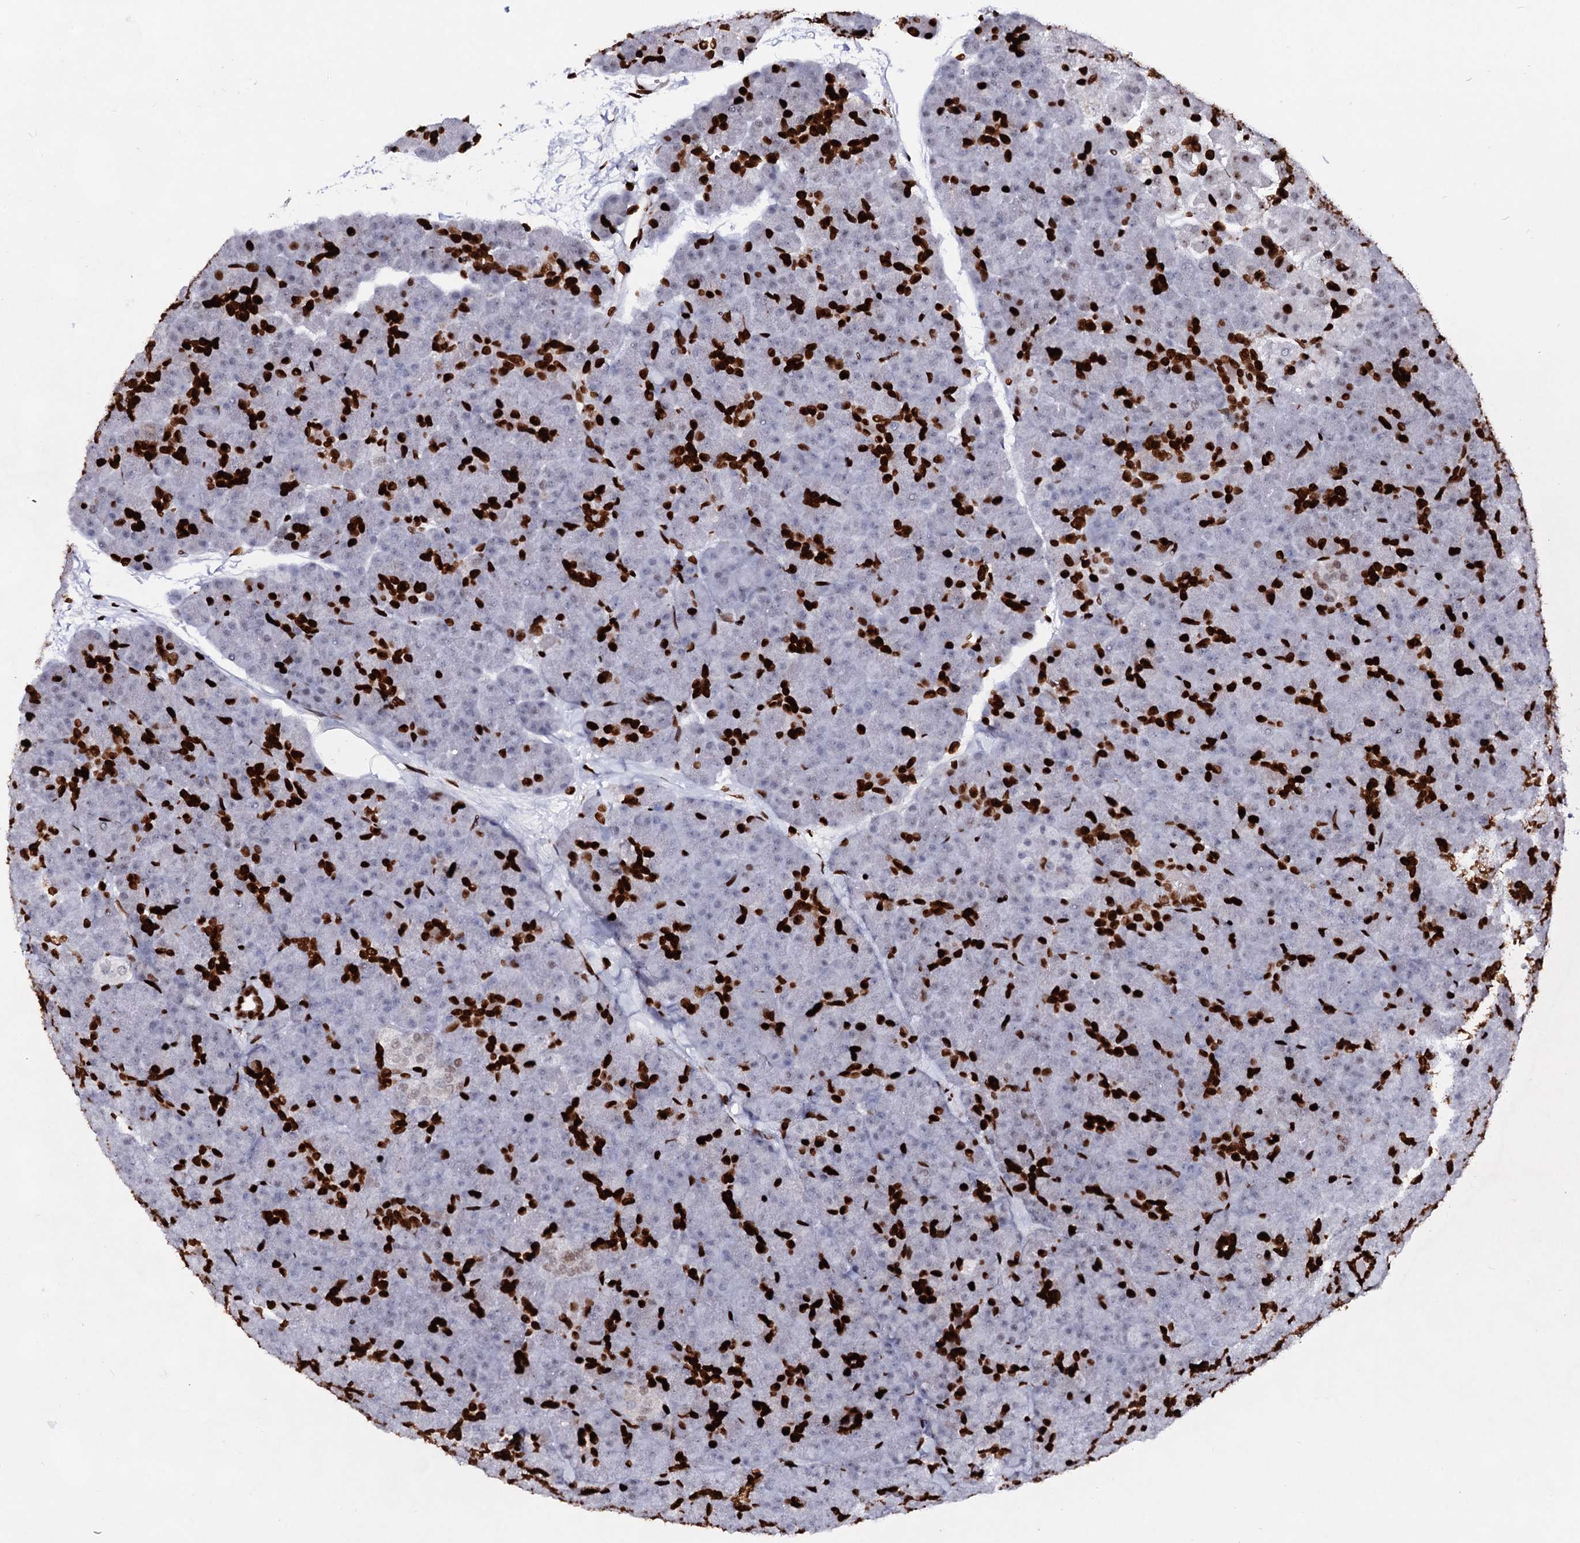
{"staining": {"intensity": "strong", "quantity": "<25%", "location": "nuclear"}, "tissue": "pancreas", "cell_type": "Exocrine glandular cells", "image_type": "normal", "snomed": [{"axis": "morphology", "description": "Normal tissue, NOS"}, {"axis": "topography", "description": "Pancreas"}], "caption": "Pancreas stained for a protein (brown) shows strong nuclear positive staining in approximately <25% of exocrine glandular cells.", "gene": "HMGB2", "patient": {"sex": "male", "age": 36}}